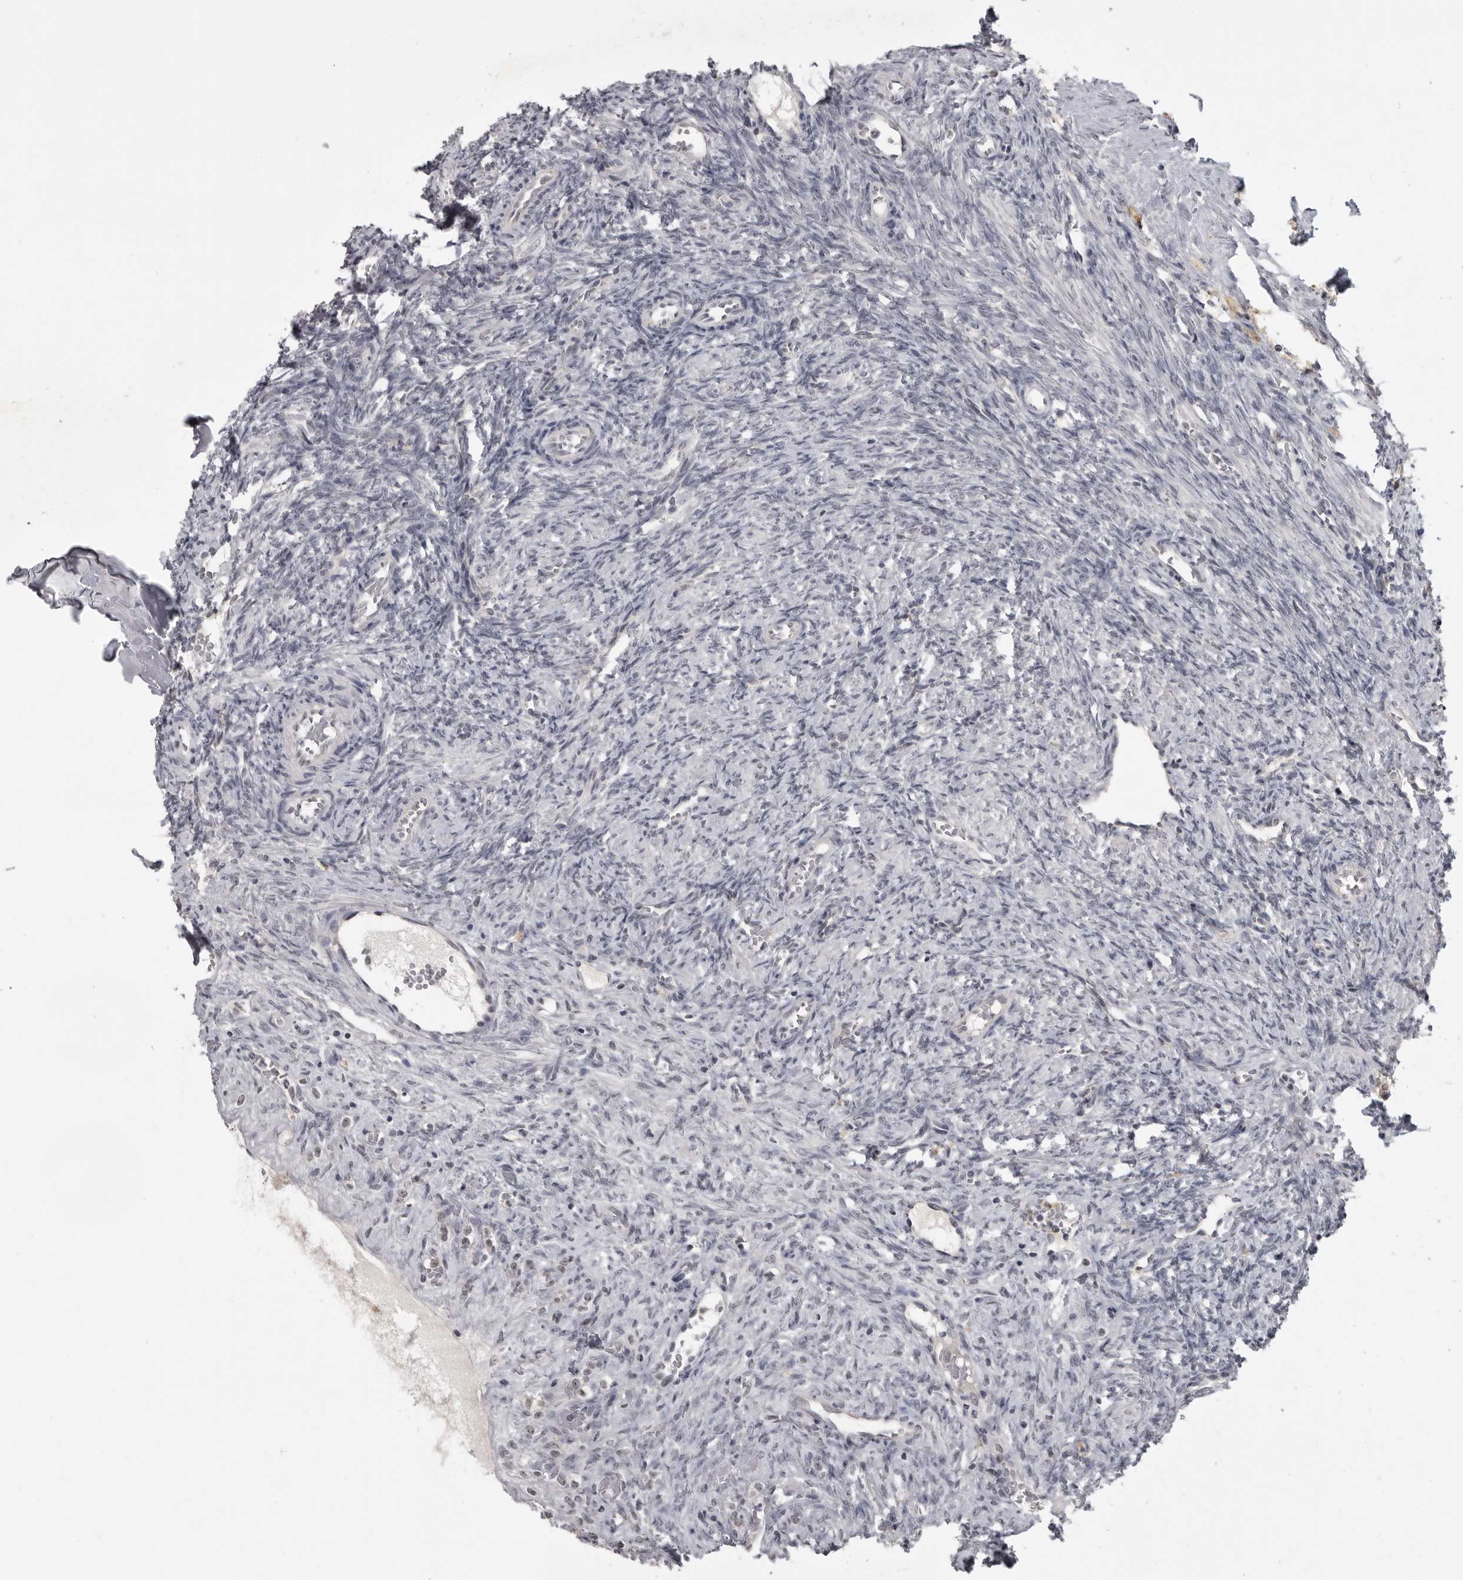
{"staining": {"intensity": "weak", "quantity": ">75%", "location": "cytoplasmic/membranous"}, "tissue": "ovary", "cell_type": "Follicle cells", "image_type": "normal", "snomed": [{"axis": "morphology", "description": "Normal tissue, NOS"}, {"axis": "topography", "description": "Ovary"}], "caption": "Ovary stained with a brown dye shows weak cytoplasmic/membranous positive staining in about >75% of follicle cells.", "gene": "MRTO4", "patient": {"sex": "female", "age": 41}}